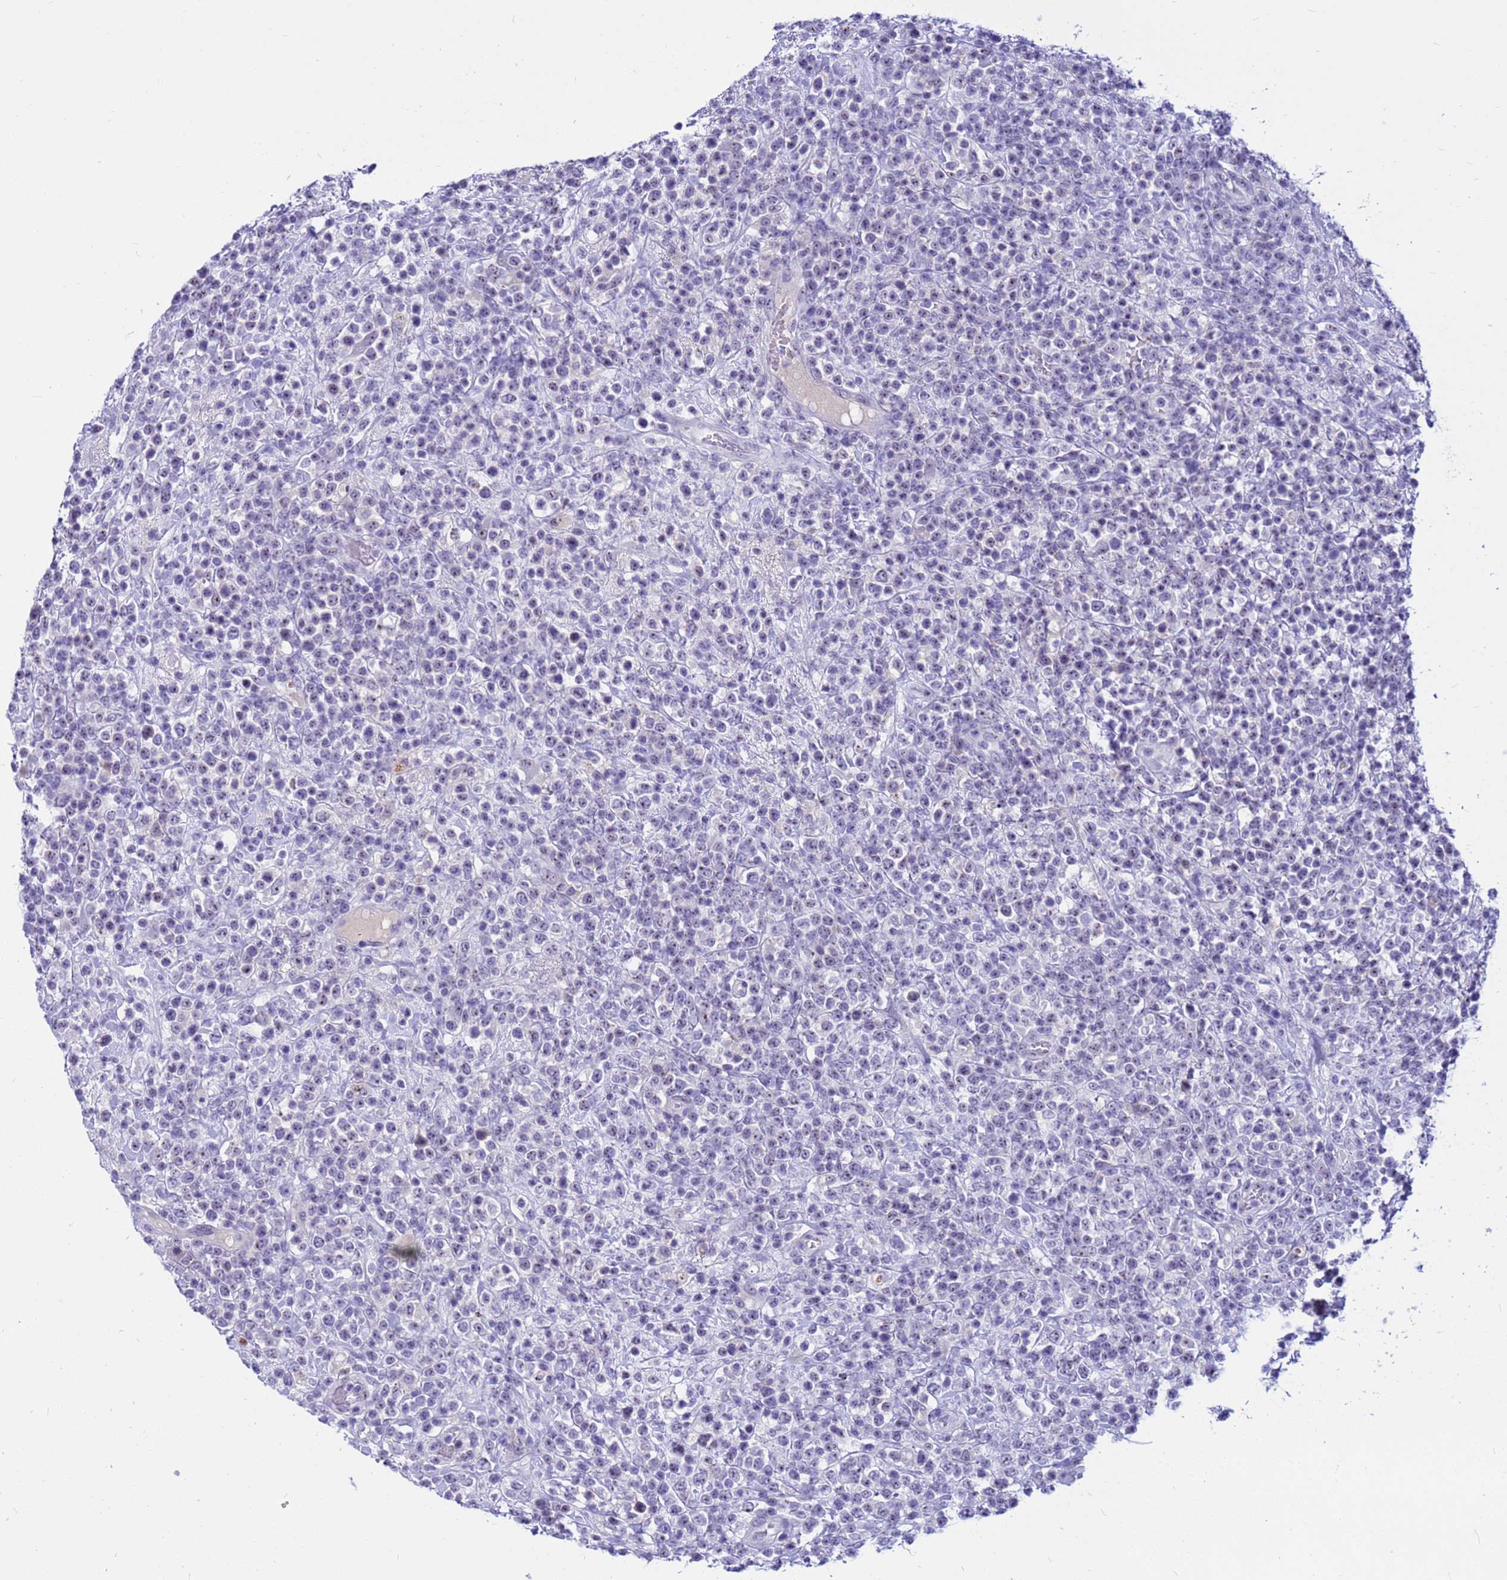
{"staining": {"intensity": "negative", "quantity": "none", "location": "none"}, "tissue": "lymphoma", "cell_type": "Tumor cells", "image_type": "cancer", "snomed": [{"axis": "morphology", "description": "Malignant lymphoma, non-Hodgkin's type, High grade"}, {"axis": "topography", "description": "Colon"}], "caption": "Immunohistochemical staining of human lymphoma demonstrates no significant positivity in tumor cells.", "gene": "DMRTC2", "patient": {"sex": "female", "age": 53}}